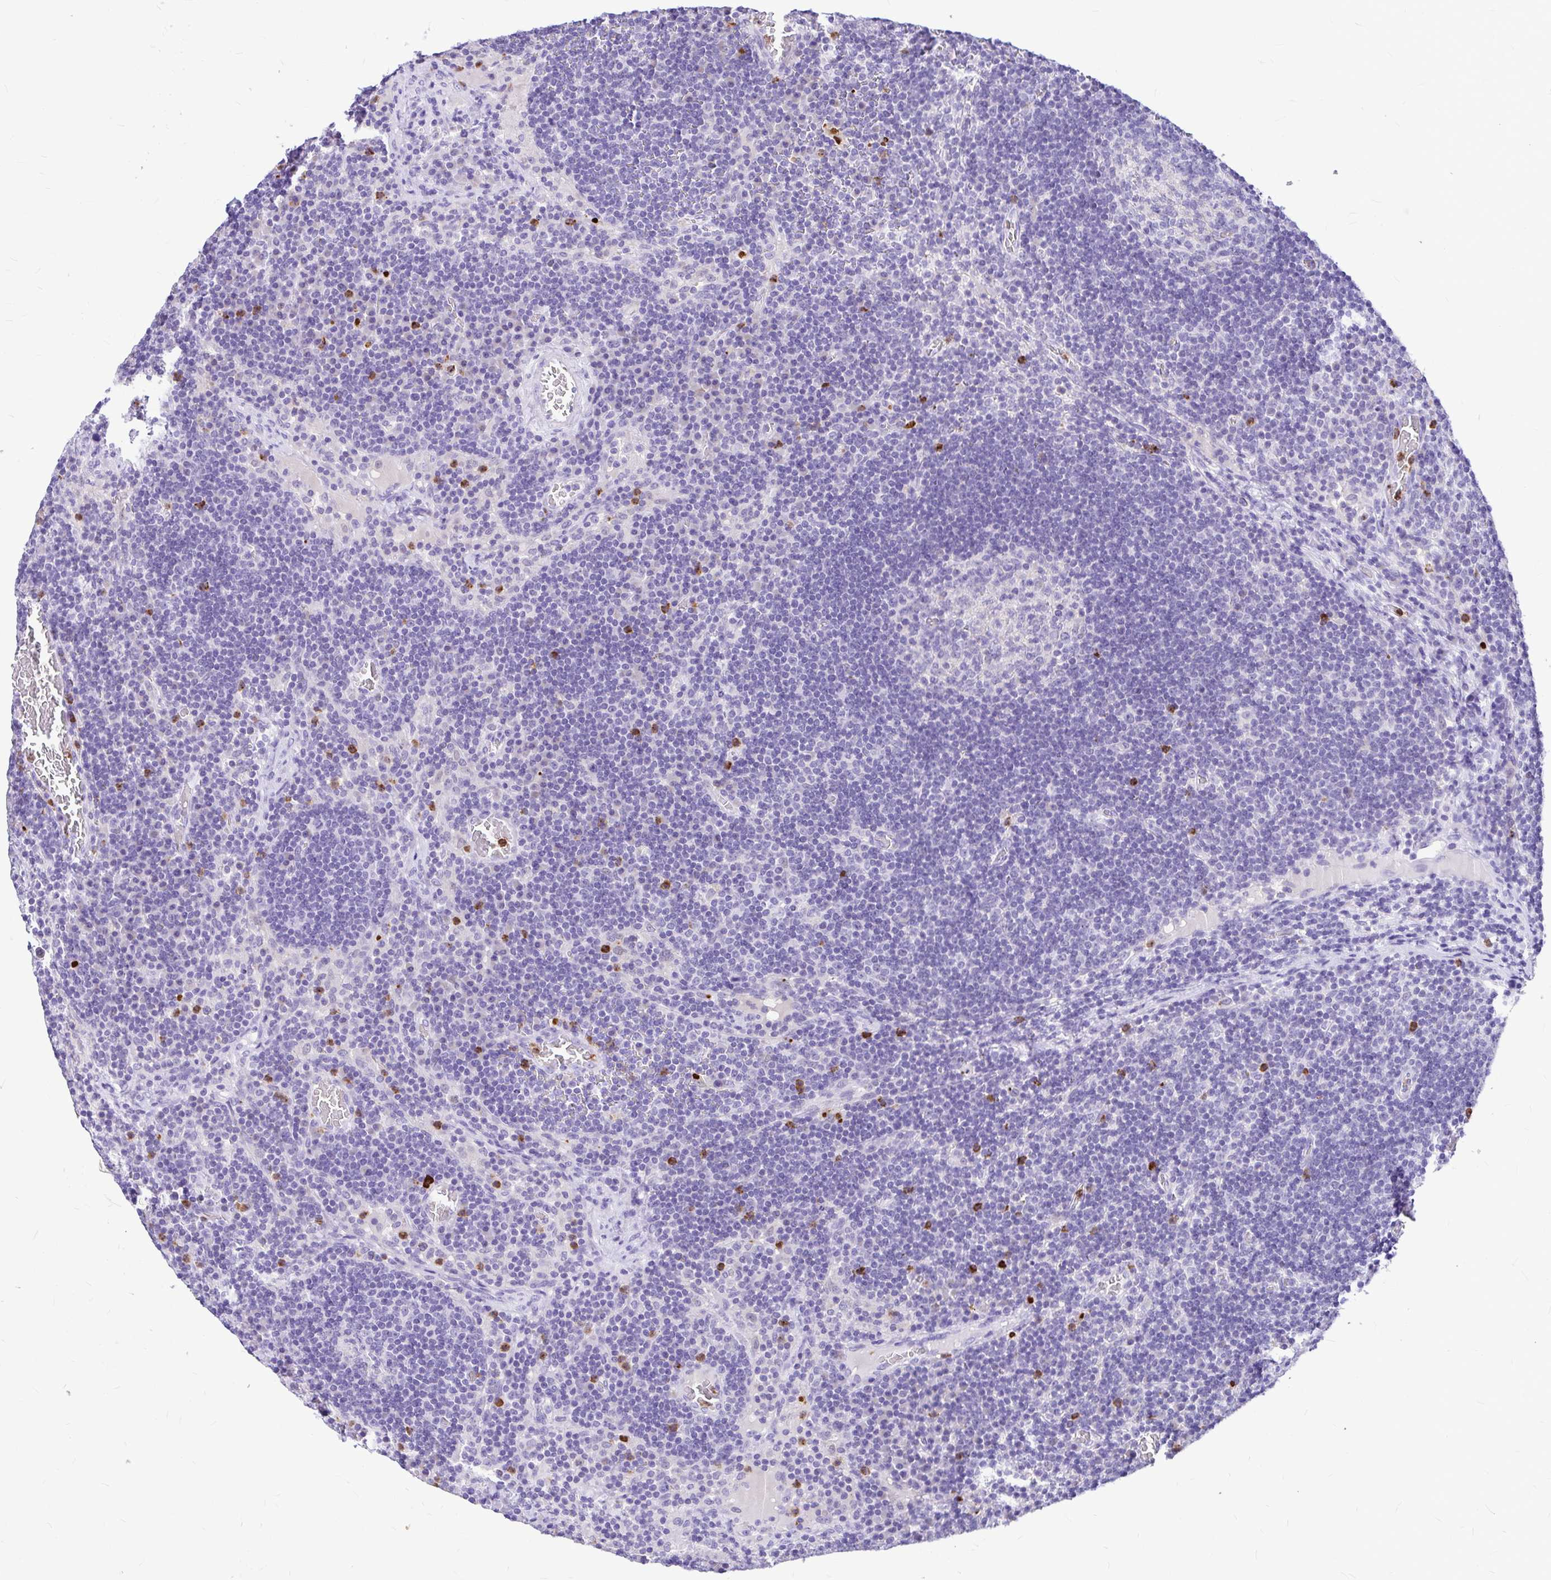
{"staining": {"intensity": "negative", "quantity": "none", "location": "none"}, "tissue": "lymph node", "cell_type": "Germinal center cells", "image_type": "normal", "snomed": [{"axis": "morphology", "description": "Normal tissue, NOS"}, {"axis": "topography", "description": "Lymph node"}], "caption": "IHC micrograph of unremarkable lymph node: human lymph node stained with DAB (3,3'-diaminobenzidine) exhibits no significant protein positivity in germinal center cells.", "gene": "CLEC1B", "patient": {"sex": "male", "age": 67}}